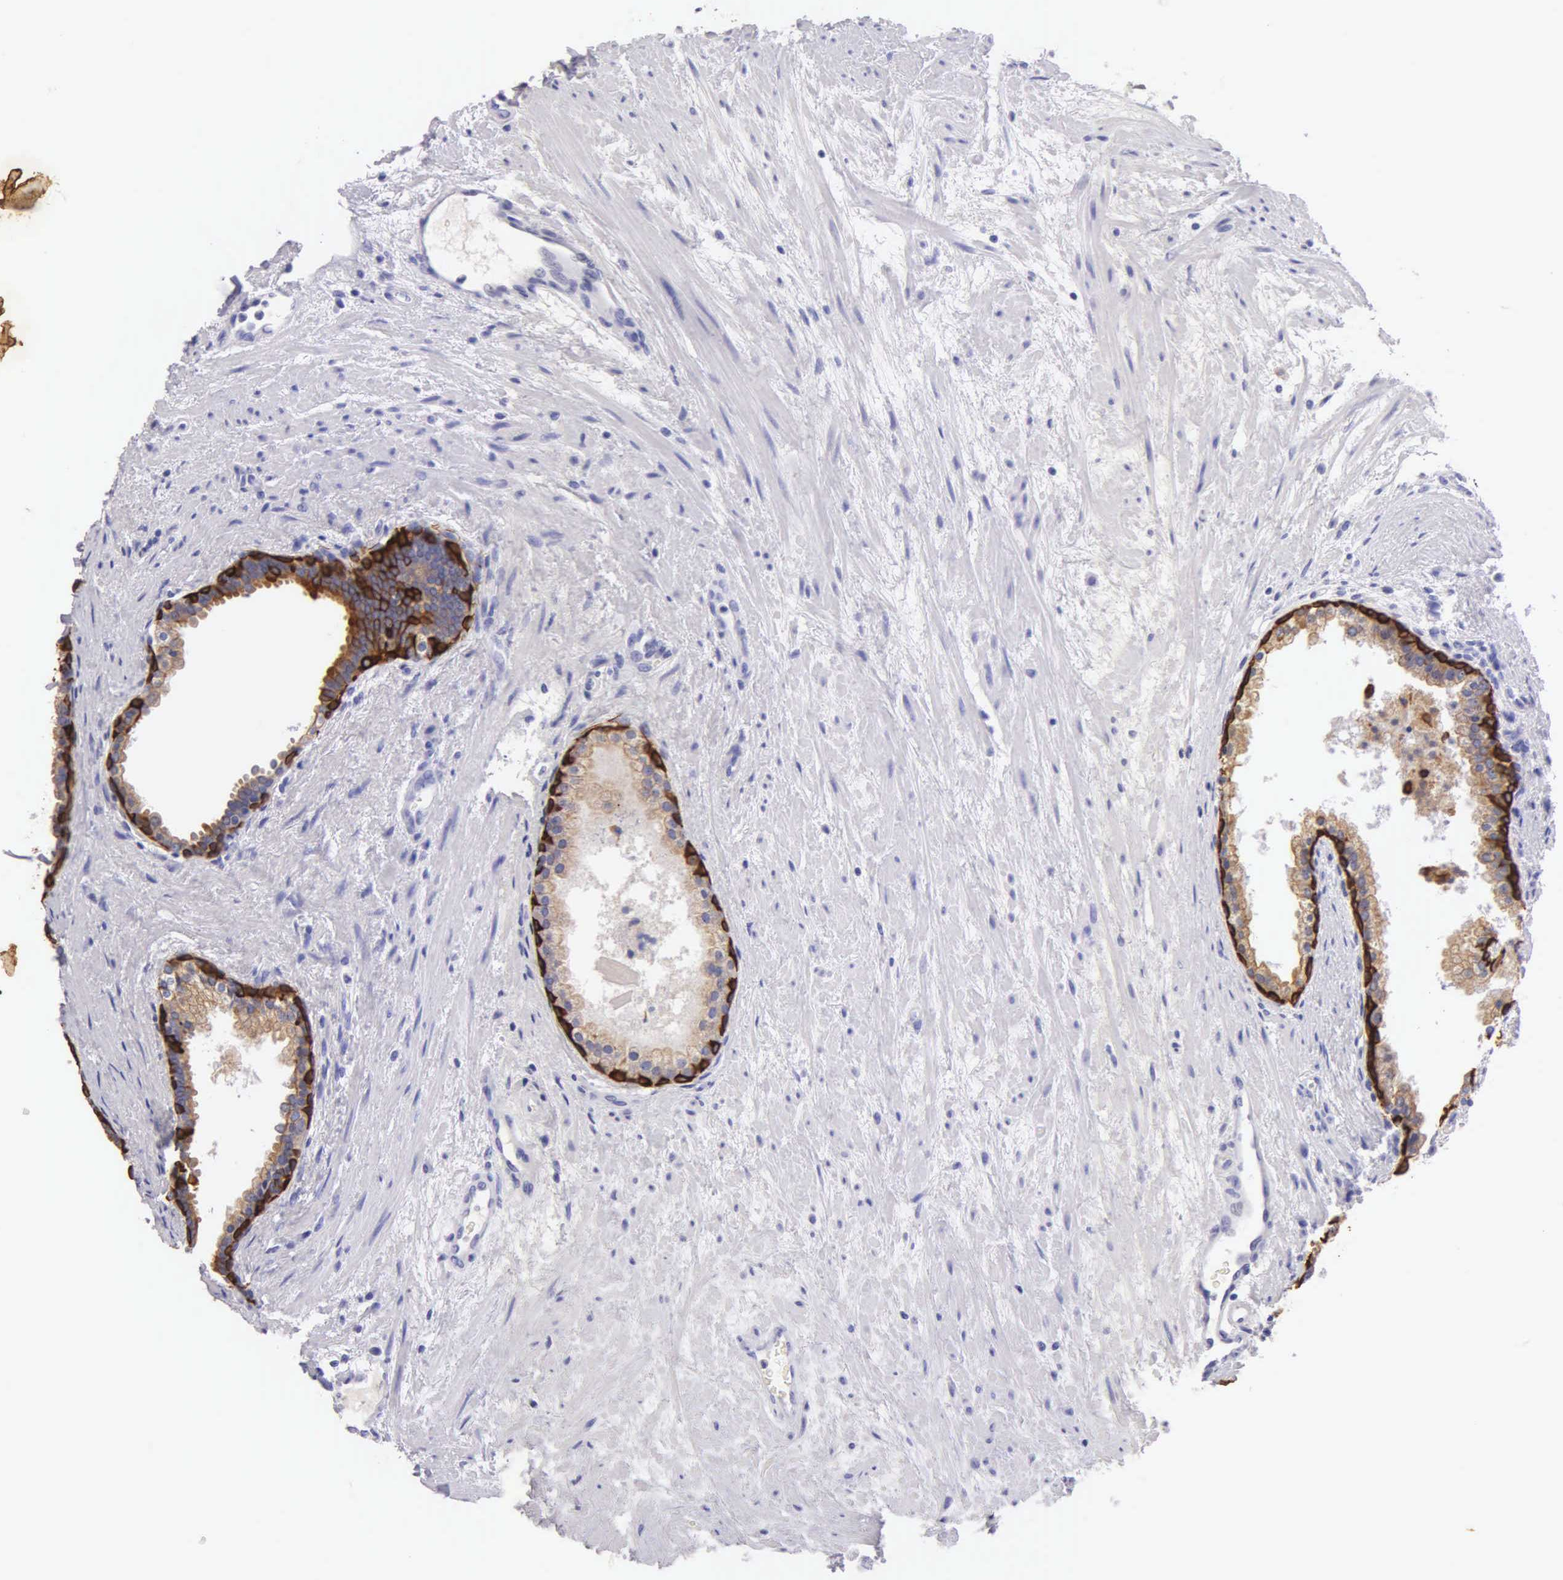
{"staining": {"intensity": "strong", "quantity": "25%-75%", "location": "cytoplasmic/membranous"}, "tissue": "prostate", "cell_type": "Glandular cells", "image_type": "normal", "snomed": [{"axis": "morphology", "description": "Normal tissue, NOS"}, {"axis": "topography", "description": "Prostate"}], "caption": "The histopathology image reveals a brown stain indicating the presence of a protein in the cytoplasmic/membranous of glandular cells in prostate.", "gene": "KRT17", "patient": {"sex": "male", "age": 65}}